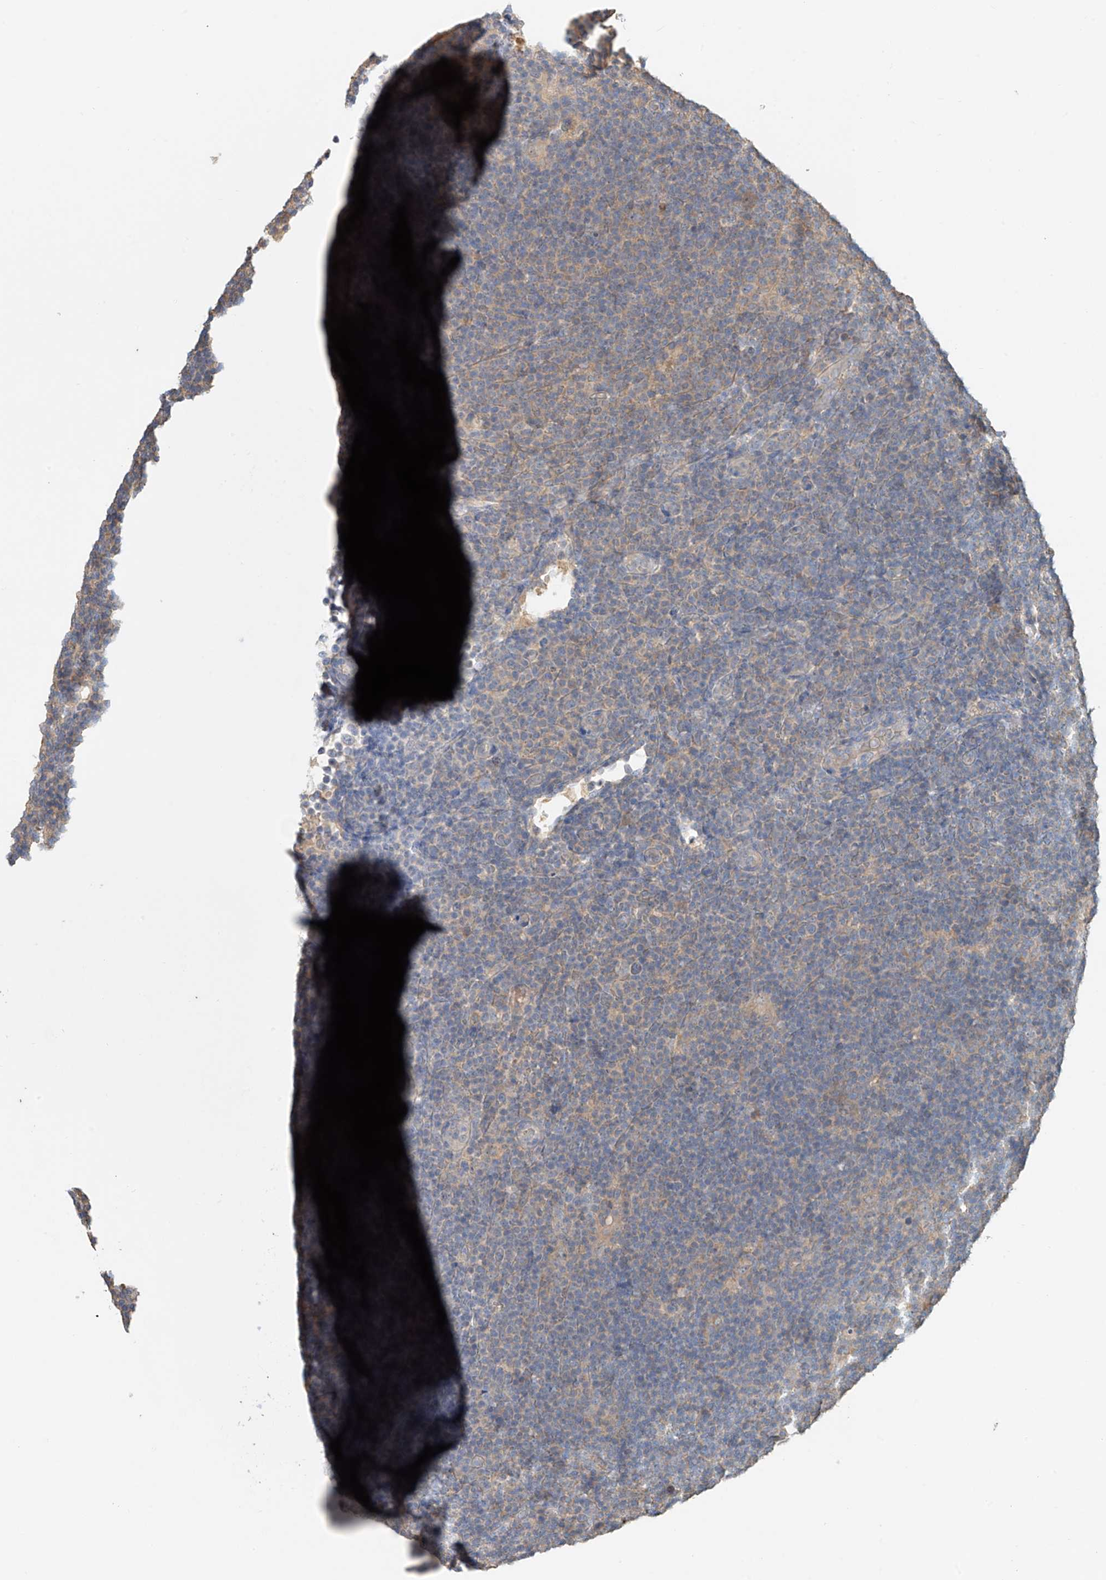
{"staining": {"intensity": "weak", "quantity": "25%-75%", "location": "cytoplasmic/membranous"}, "tissue": "lymphoma", "cell_type": "Tumor cells", "image_type": "cancer", "snomed": [{"axis": "morphology", "description": "Hodgkin's disease, NOS"}, {"axis": "topography", "description": "Lymph node"}], "caption": "A high-resolution histopathology image shows immunohistochemistry staining of Hodgkin's disease, which reveals weak cytoplasmic/membranous staining in about 25%-75% of tumor cells. Immunohistochemistry stains the protein in brown and the nuclei are stained blue.", "gene": "GNB1L", "patient": {"sex": "female", "age": 57}}